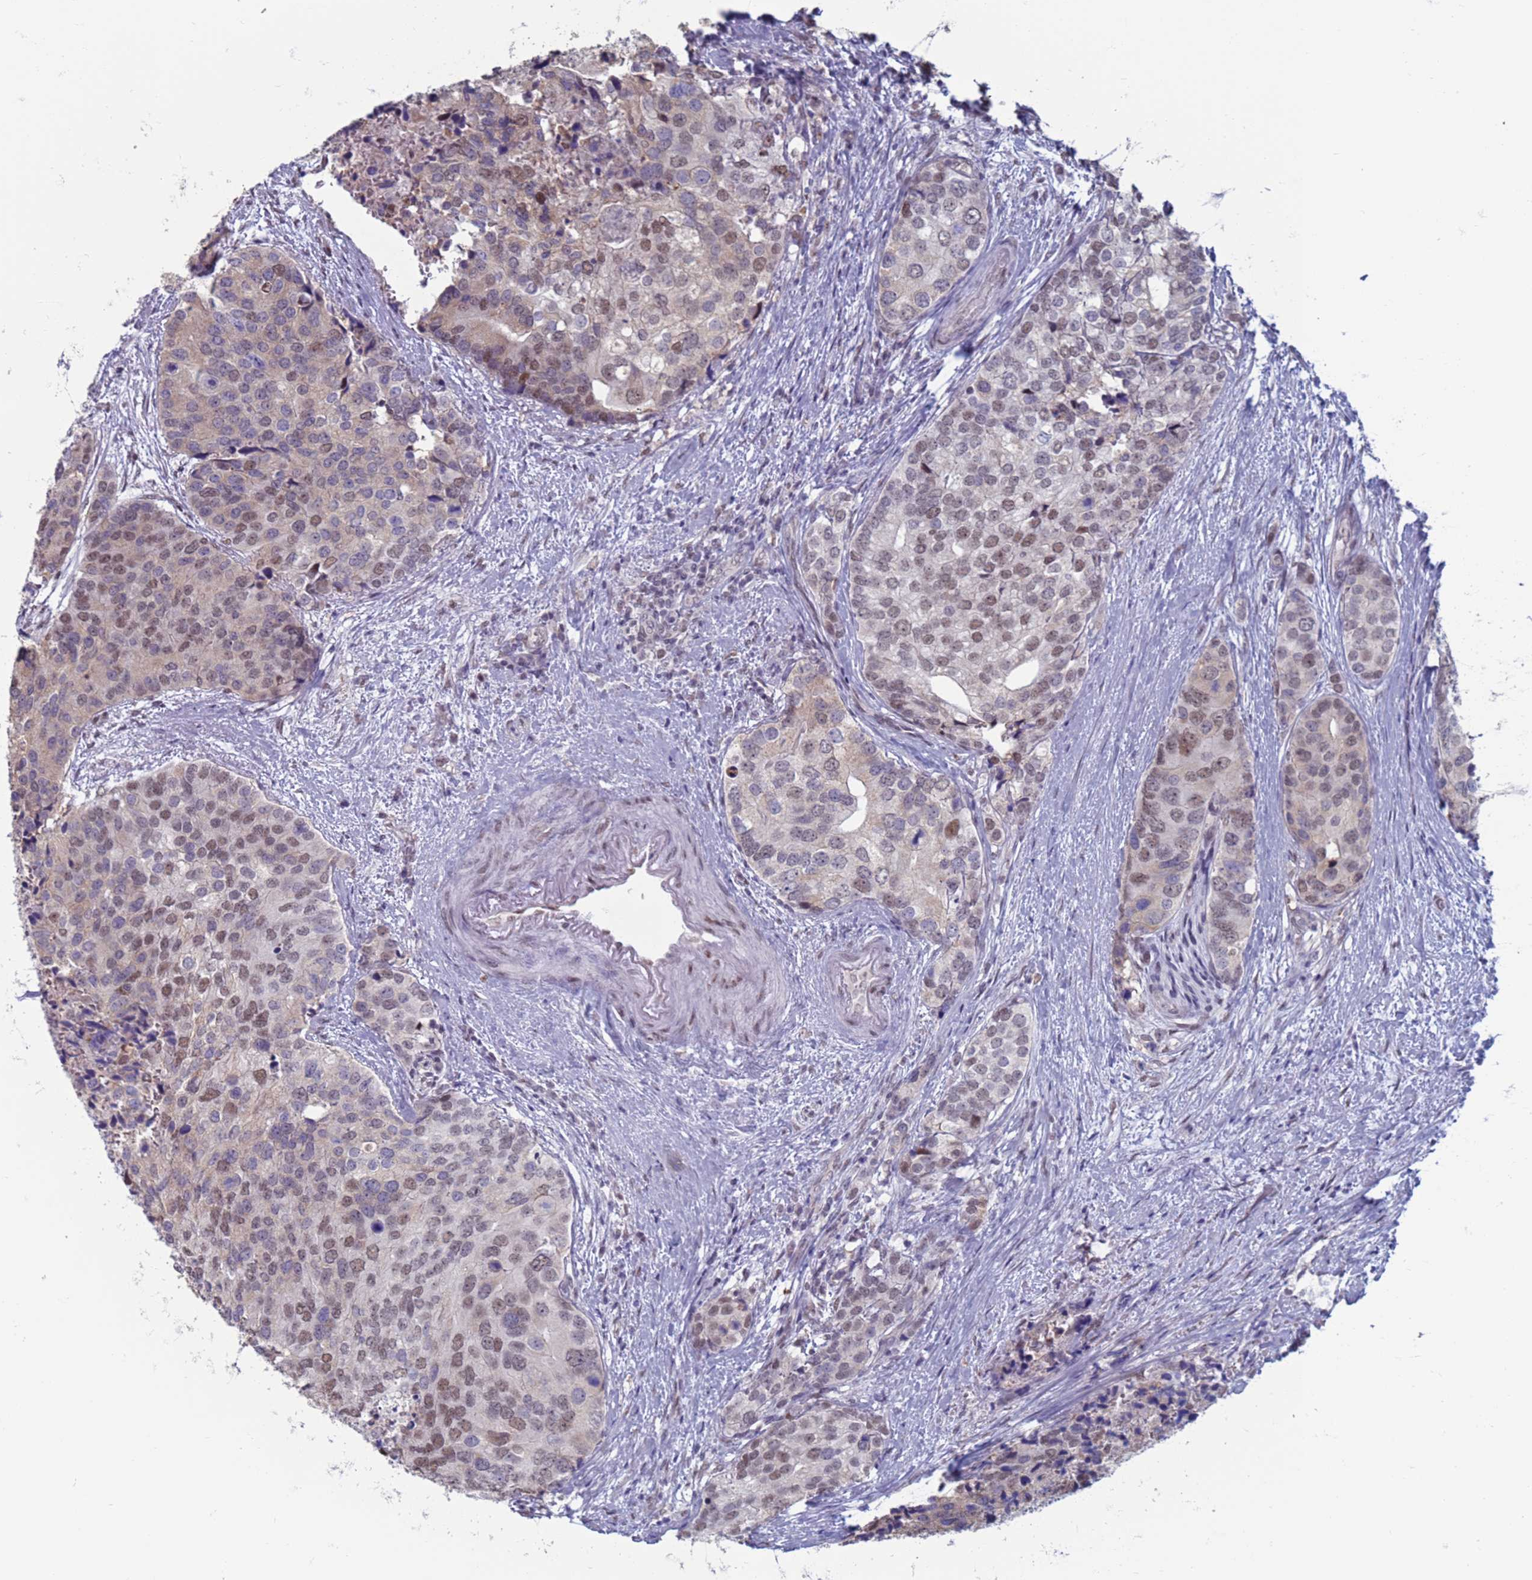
{"staining": {"intensity": "moderate", "quantity": "<25%", "location": "nuclear"}, "tissue": "prostate cancer", "cell_type": "Tumor cells", "image_type": "cancer", "snomed": [{"axis": "morphology", "description": "Adenocarcinoma, High grade"}, {"axis": "topography", "description": "Prostate"}], "caption": "Protein expression analysis of prostate high-grade adenocarcinoma demonstrates moderate nuclear staining in about <25% of tumor cells.", "gene": "SAE1", "patient": {"sex": "male", "age": 62}}